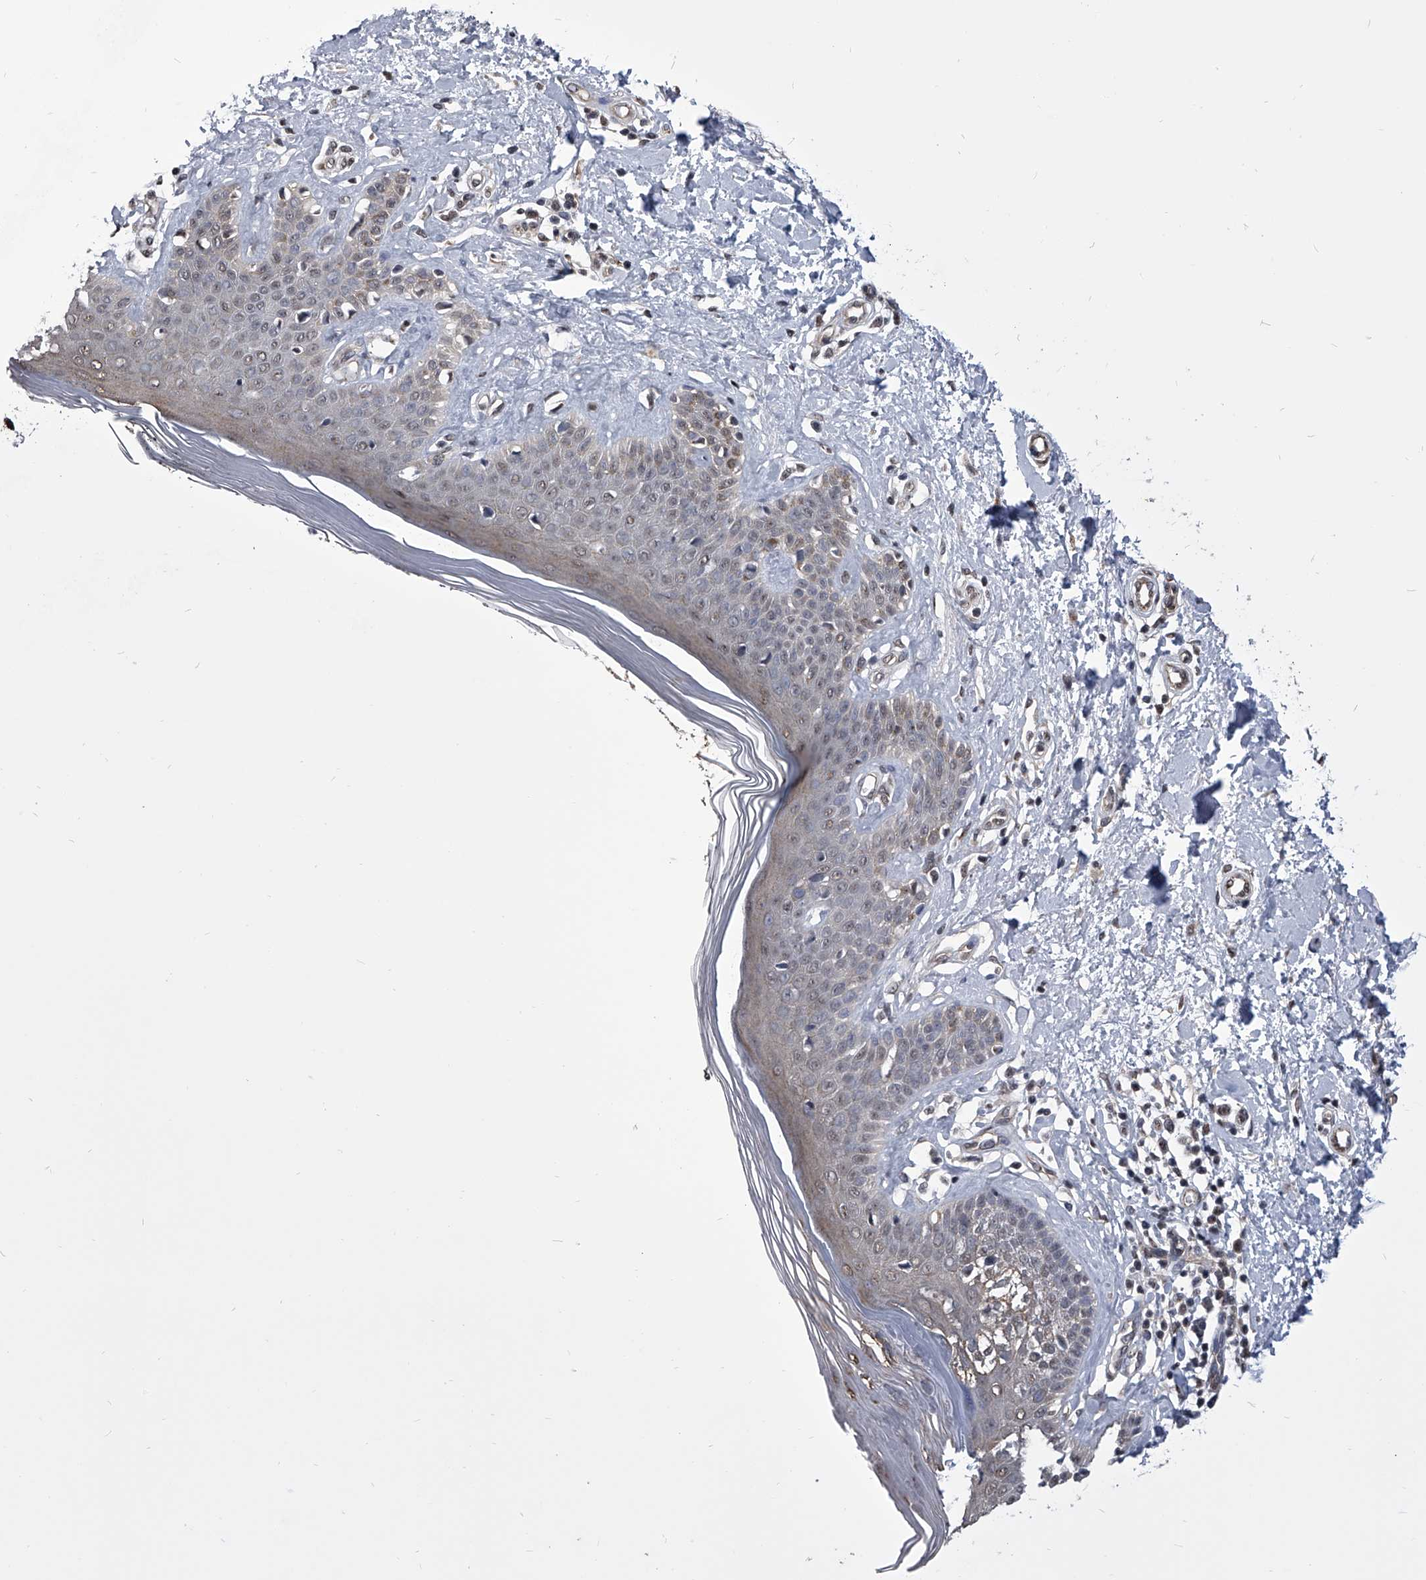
{"staining": {"intensity": "weak", "quantity": ">75%", "location": "nuclear"}, "tissue": "skin", "cell_type": "Fibroblasts", "image_type": "normal", "snomed": [{"axis": "morphology", "description": "Normal tissue, NOS"}, {"axis": "topography", "description": "Skin"}], "caption": "Immunohistochemical staining of unremarkable human skin reveals weak nuclear protein positivity in approximately >75% of fibroblasts.", "gene": "ZNF76", "patient": {"sex": "female", "age": 64}}